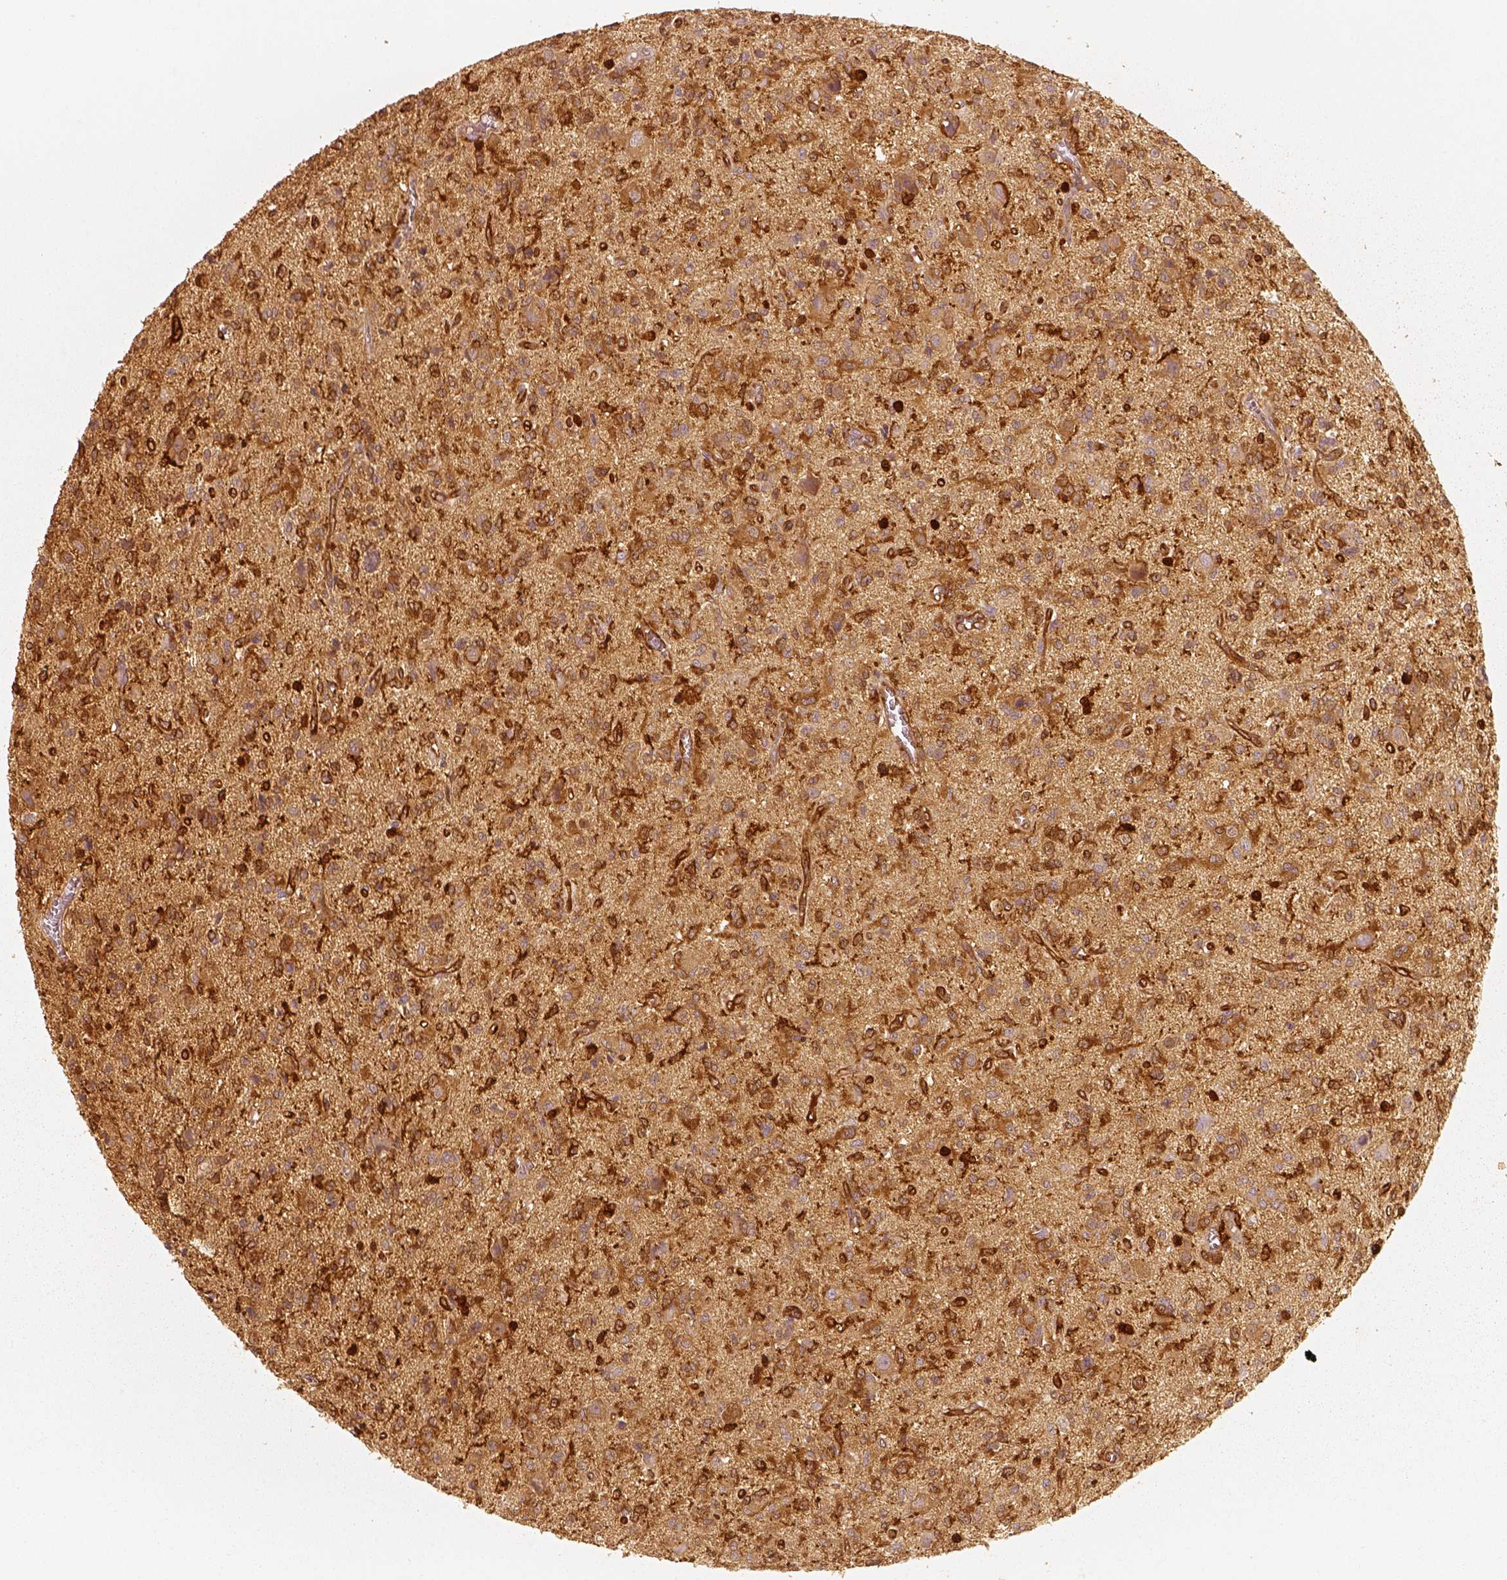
{"staining": {"intensity": "moderate", "quantity": ">75%", "location": "cytoplasmic/membranous"}, "tissue": "glioma", "cell_type": "Tumor cells", "image_type": "cancer", "snomed": [{"axis": "morphology", "description": "Glioma, malignant, Low grade"}, {"axis": "topography", "description": "Brain"}], "caption": "Protein expression by immunohistochemistry (IHC) shows moderate cytoplasmic/membranous expression in approximately >75% of tumor cells in malignant low-grade glioma.", "gene": "FSCN1", "patient": {"sex": "male", "age": 64}}